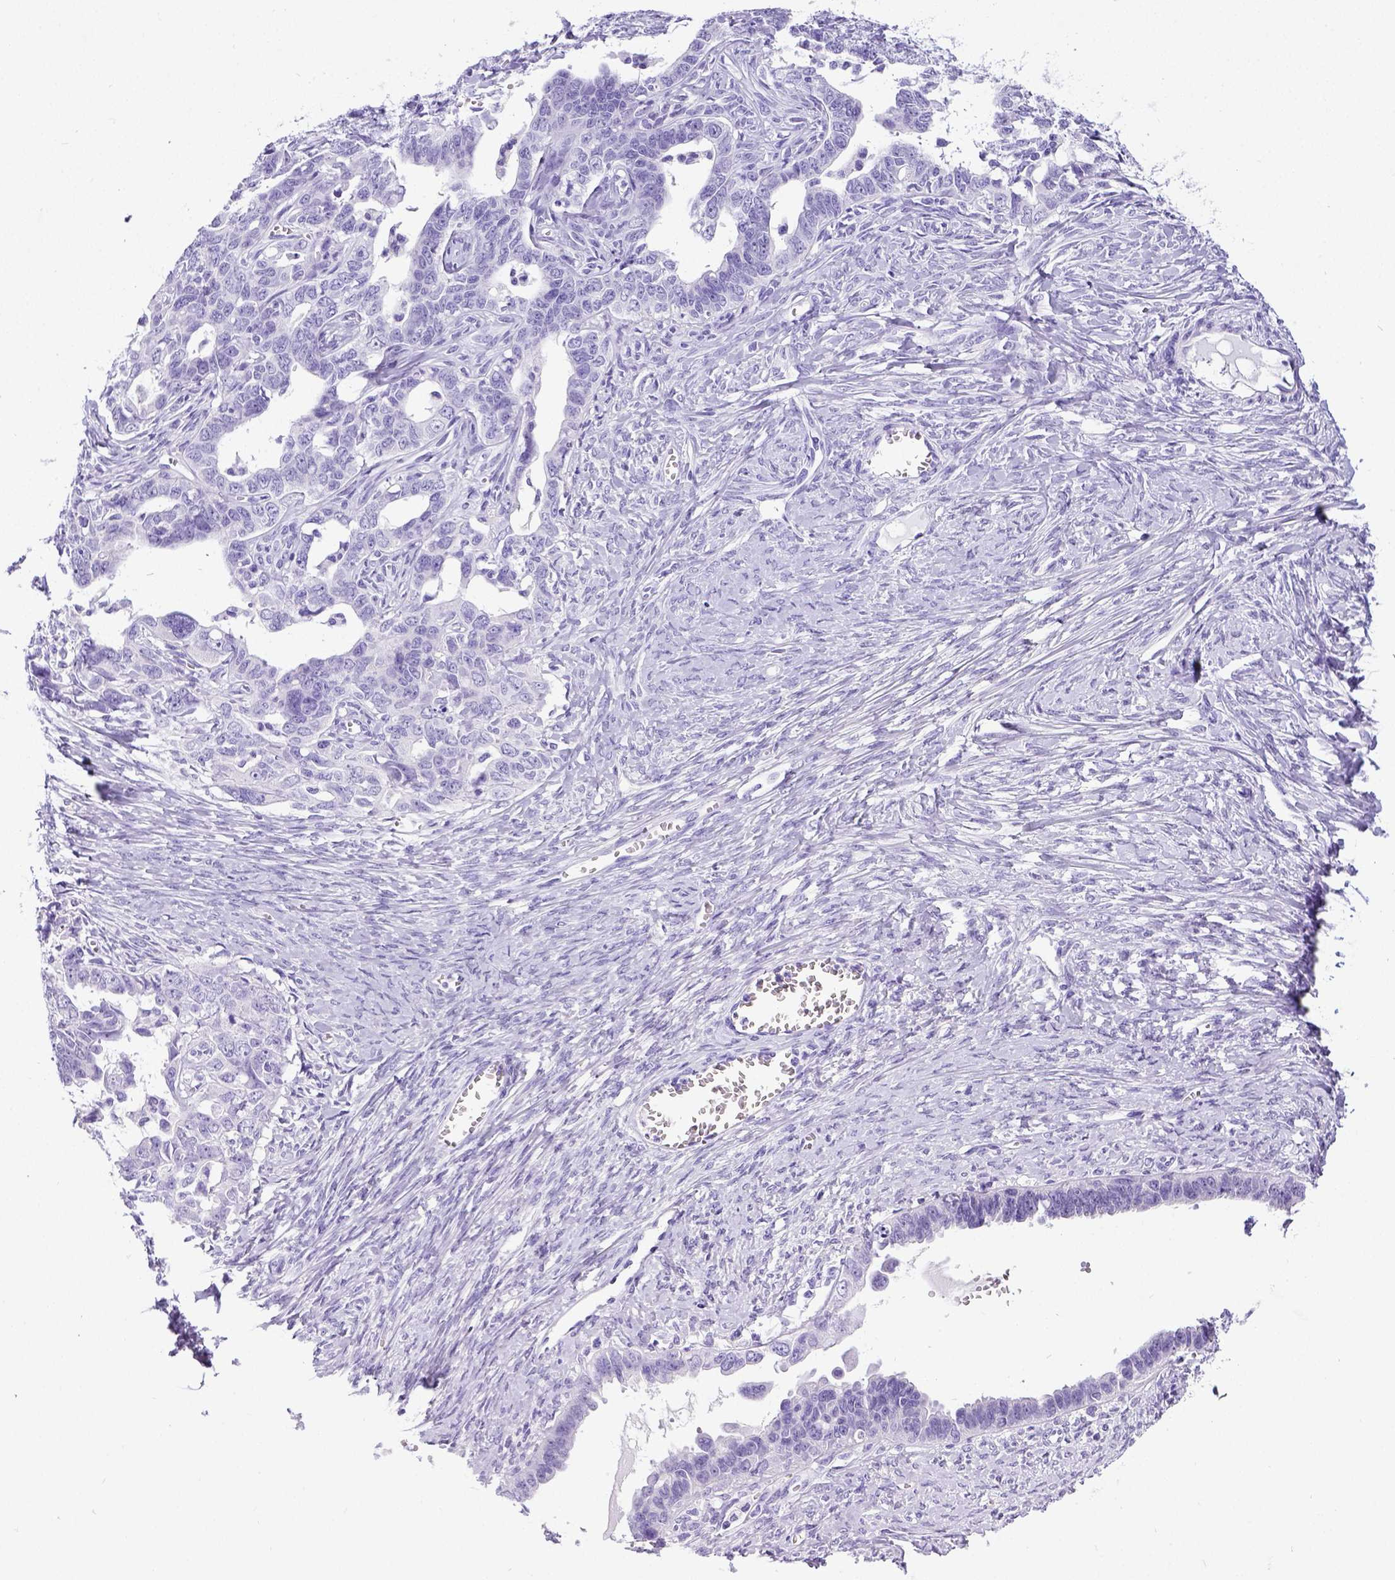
{"staining": {"intensity": "negative", "quantity": "none", "location": "none"}, "tissue": "ovarian cancer", "cell_type": "Tumor cells", "image_type": "cancer", "snomed": [{"axis": "morphology", "description": "Cystadenocarcinoma, serous, NOS"}, {"axis": "topography", "description": "Ovary"}], "caption": "Immunohistochemistry micrograph of human ovarian cancer stained for a protein (brown), which shows no staining in tumor cells. (Stains: DAB (3,3'-diaminobenzidine) immunohistochemistry (IHC) with hematoxylin counter stain, Microscopy: brightfield microscopy at high magnification).", "gene": "SATB2", "patient": {"sex": "female", "age": 69}}